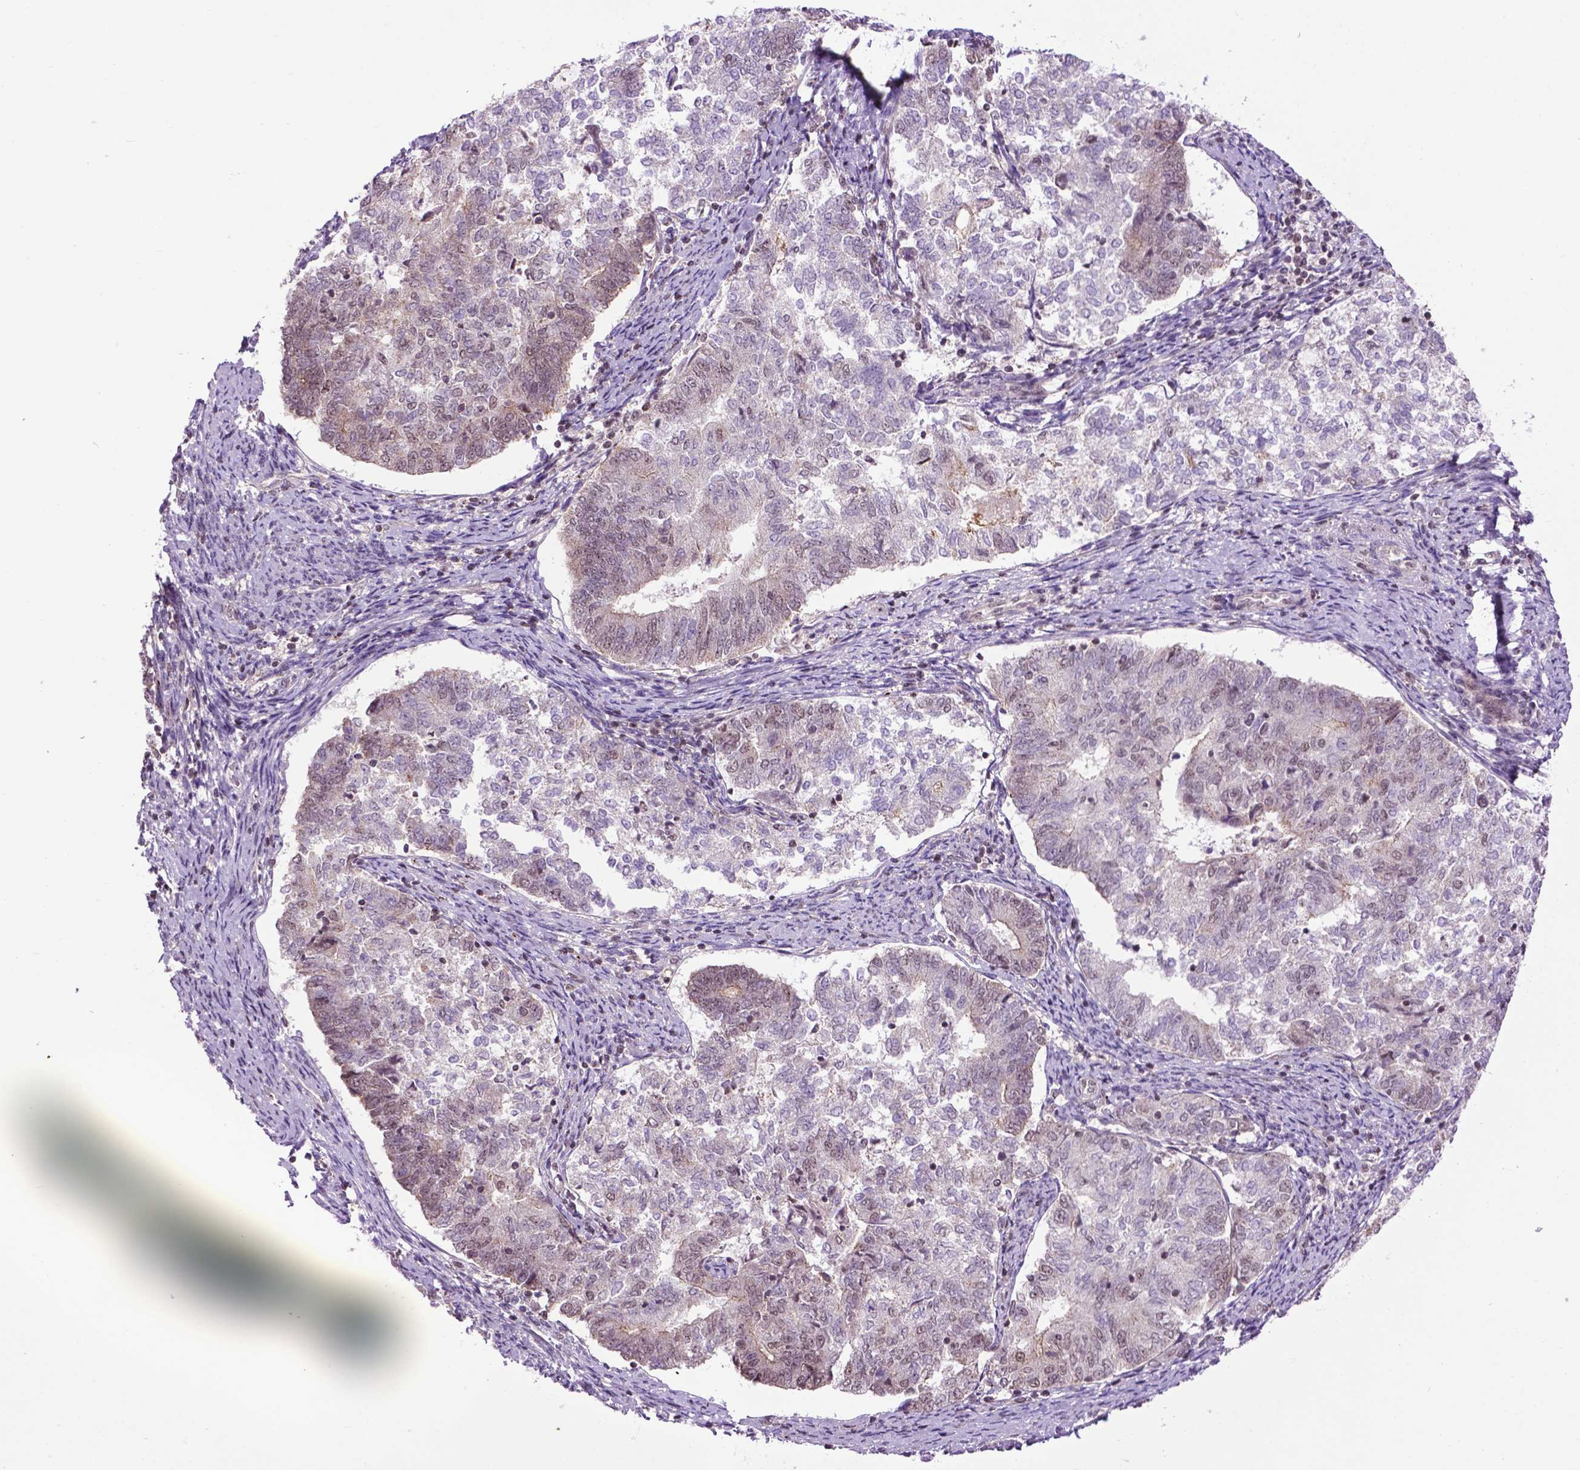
{"staining": {"intensity": "weak", "quantity": "<25%", "location": "nuclear"}, "tissue": "endometrial cancer", "cell_type": "Tumor cells", "image_type": "cancer", "snomed": [{"axis": "morphology", "description": "Adenocarcinoma, NOS"}, {"axis": "topography", "description": "Endometrium"}], "caption": "Immunohistochemistry (IHC) image of human endometrial cancer stained for a protein (brown), which exhibits no expression in tumor cells. The staining is performed using DAB (3,3'-diaminobenzidine) brown chromogen with nuclei counter-stained in using hematoxylin.", "gene": "EAF1", "patient": {"sex": "female", "age": 65}}